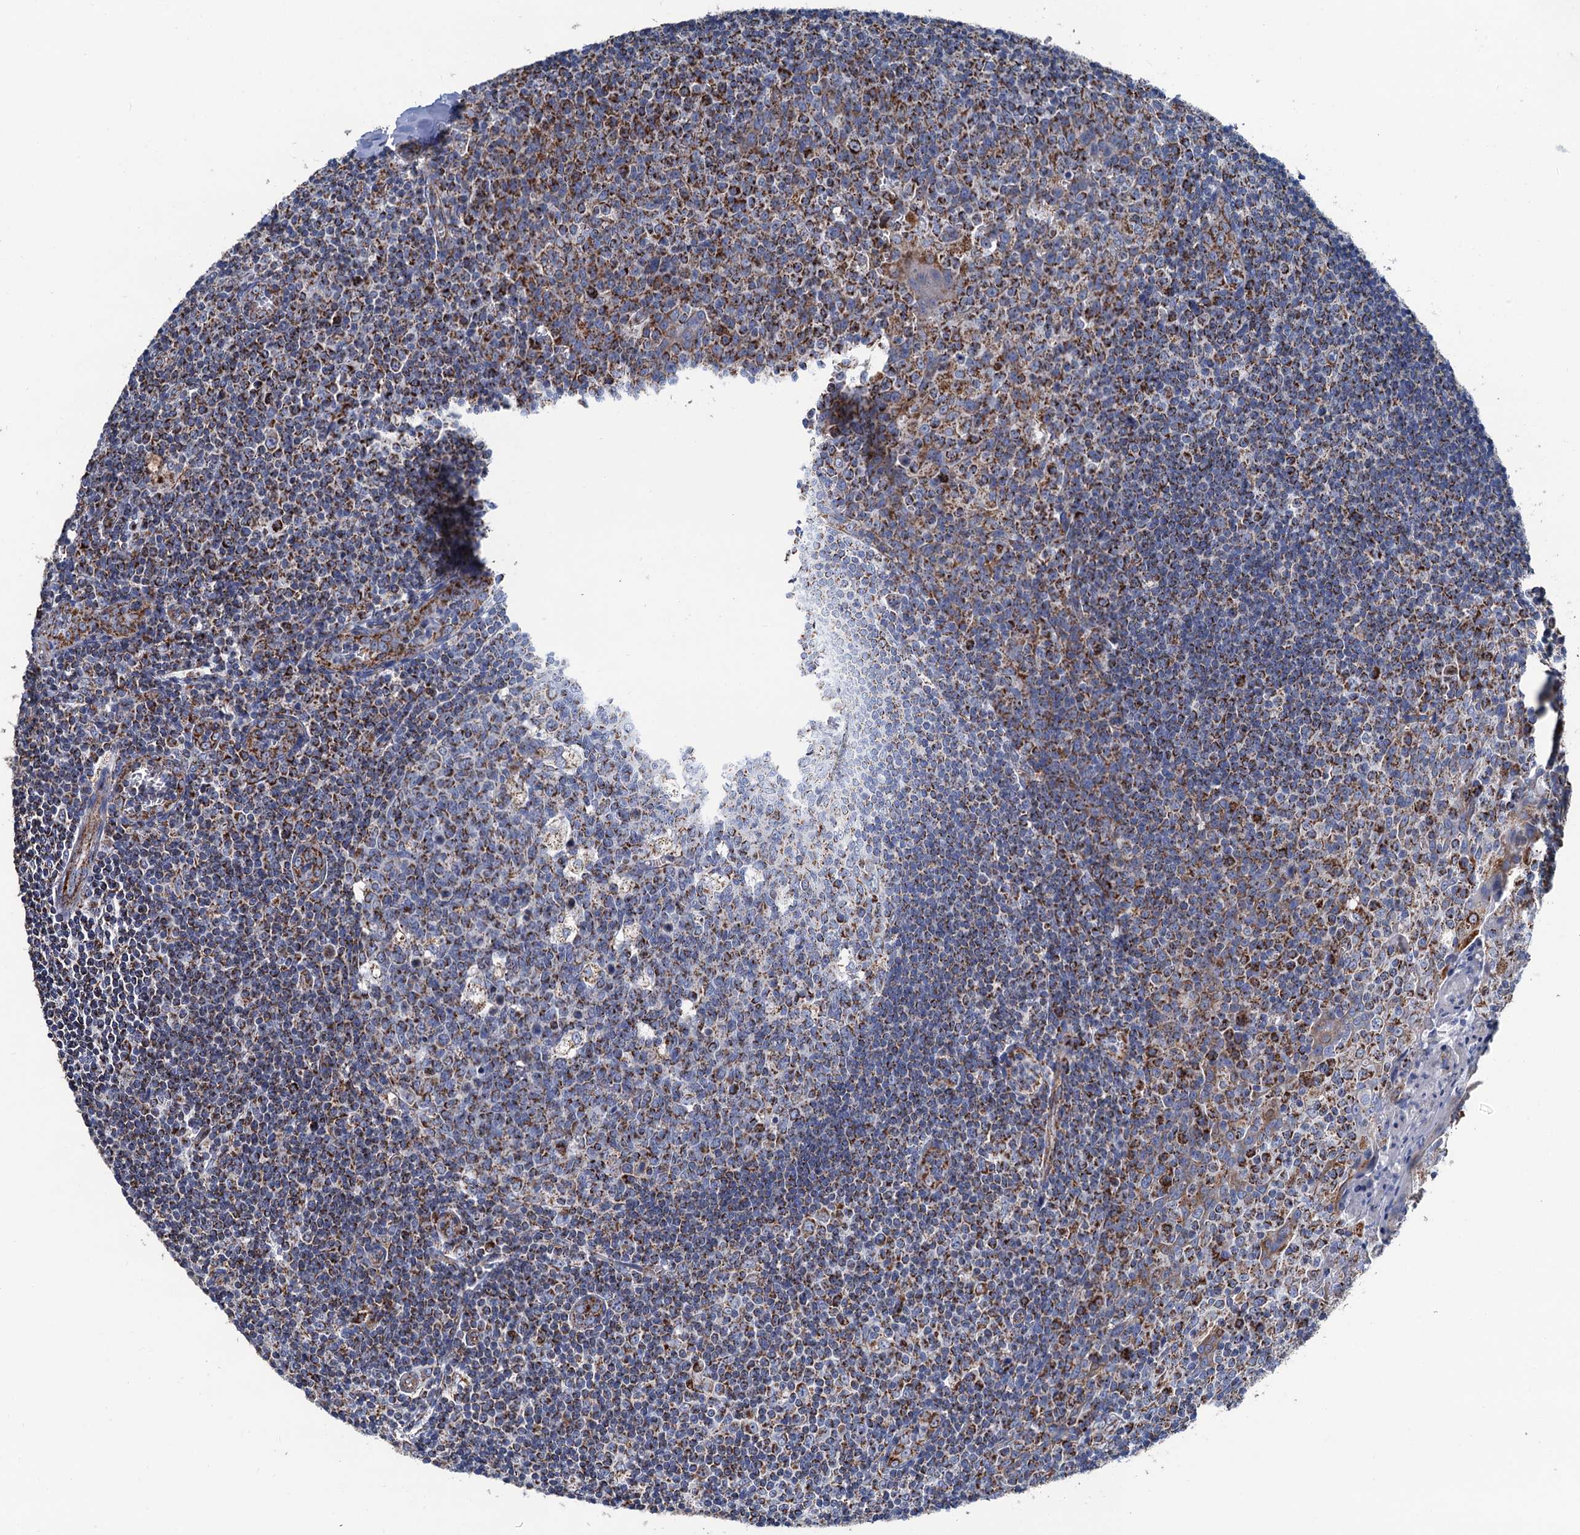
{"staining": {"intensity": "strong", "quantity": ">75%", "location": "cytoplasmic/membranous"}, "tissue": "tonsil", "cell_type": "Germinal center cells", "image_type": "normal", "snomed": [{"axis": "morphology", "description": "Normal tissue, NOS"}, {"axis": "topography", "description": "Tonsil"}], "caption": "An image of human tonsil stained for a protein reveals strong cytoplasmic/membranous brown staining in germinal center cells. Using DAB (brown) and hematoxylin (blue) stains, captured at high magnification using brightfield microscopy.", "gene": "IVD", "patient": {"sex": "male", "age": 27}}